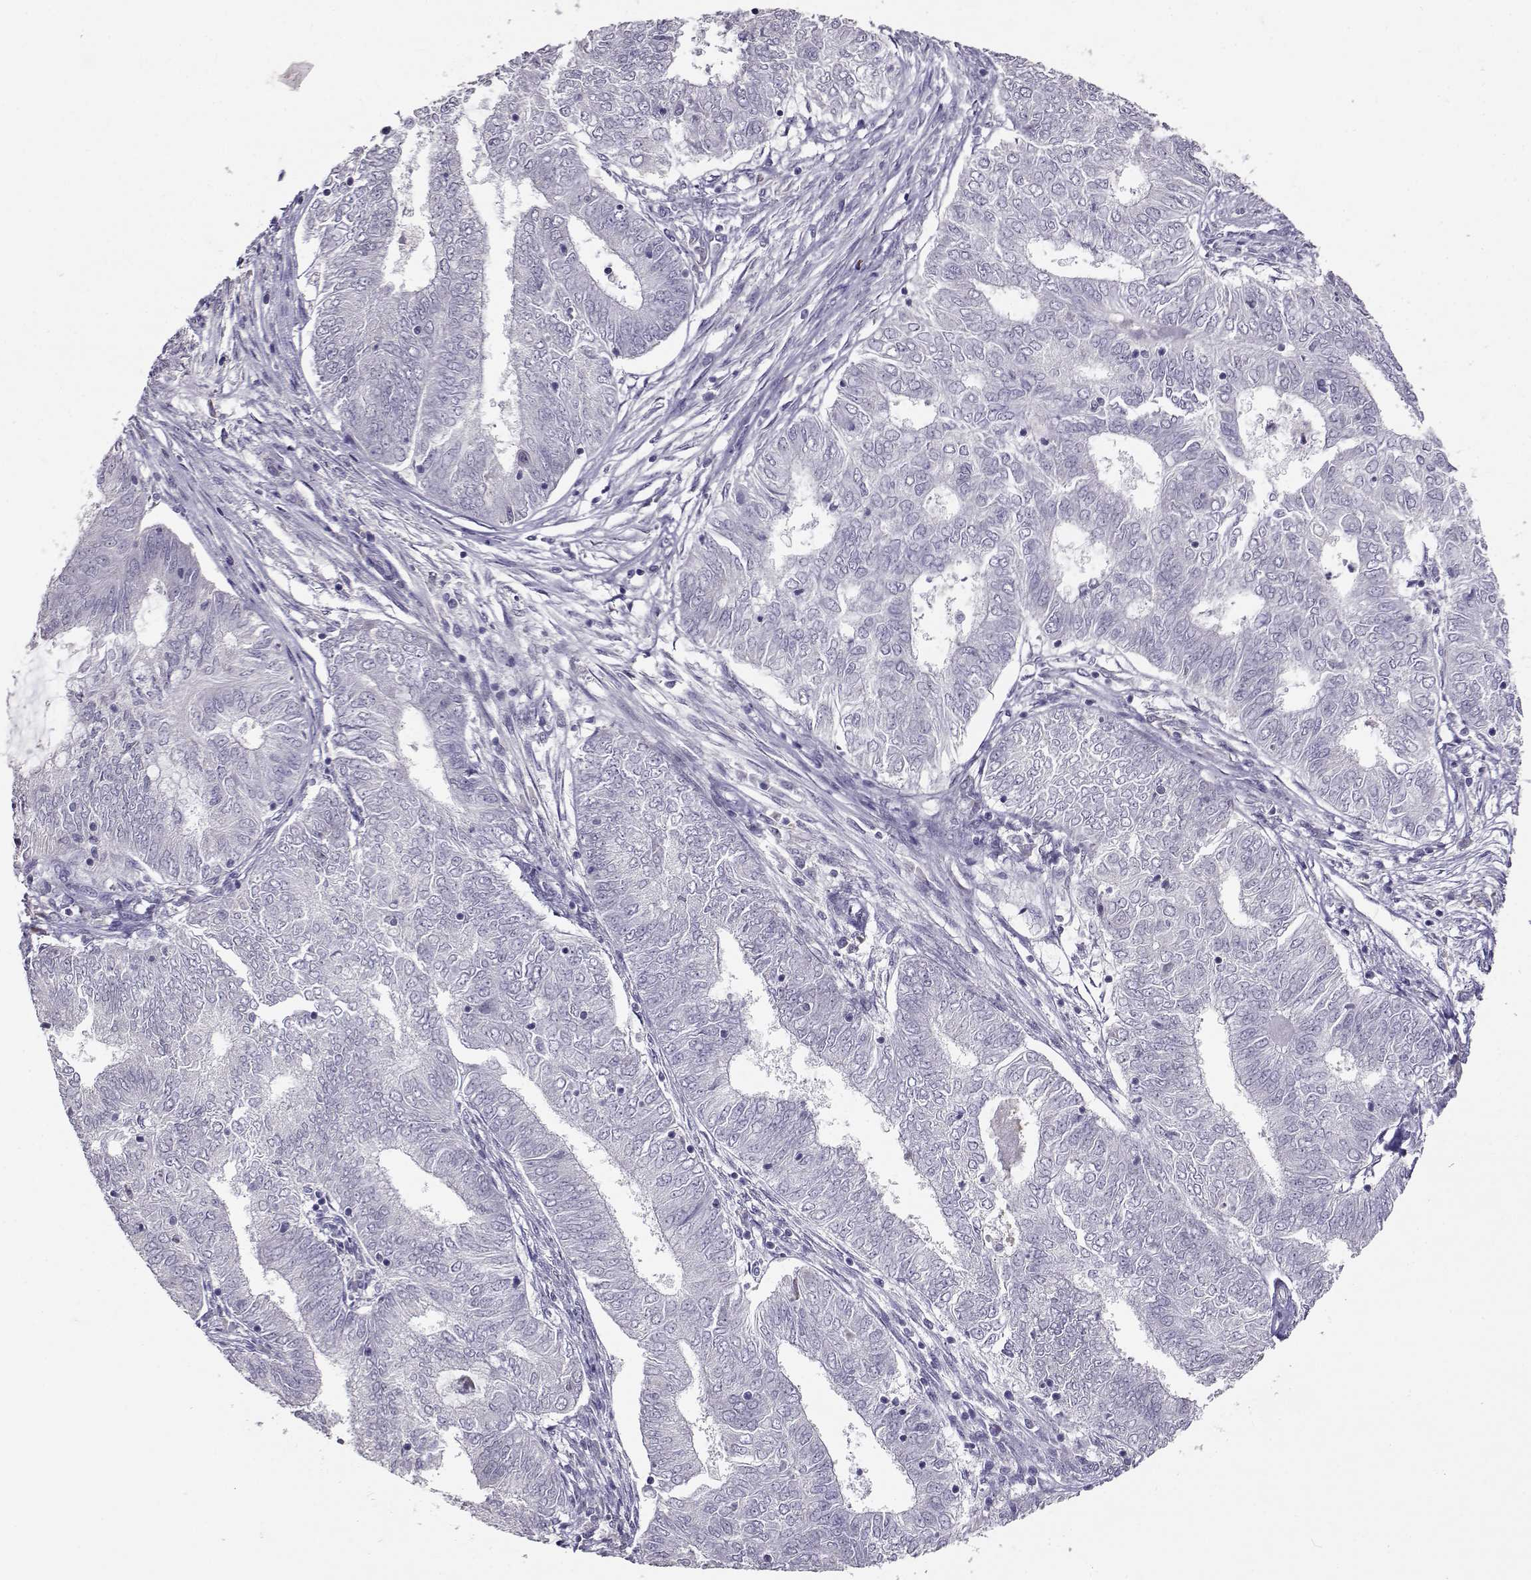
{"staining": {"intensity": "negative", "quantity": "none", "location": "none"}, "tissue": "endometrial cancer", "cell_type": "Tumor cells", "image_type": "cancer", "snomed": [{"axis": "morphology", "description": "Adenocarcinoma, NOS"}, {"axis": "topography", "description": "Endometrium"}], "caption": "IHC photomicrograph of endometrial adenocarcinoma stained for a protein (brown), which reveals no expression in tumor cells. The staining is performed using DAB (3,3'-diaminobenzidine) brown chromogen with nuclei counter-stained in using hematoxylin.", "gene": "RHOXF2", "patient": {"sex": "female", "age": 62}}